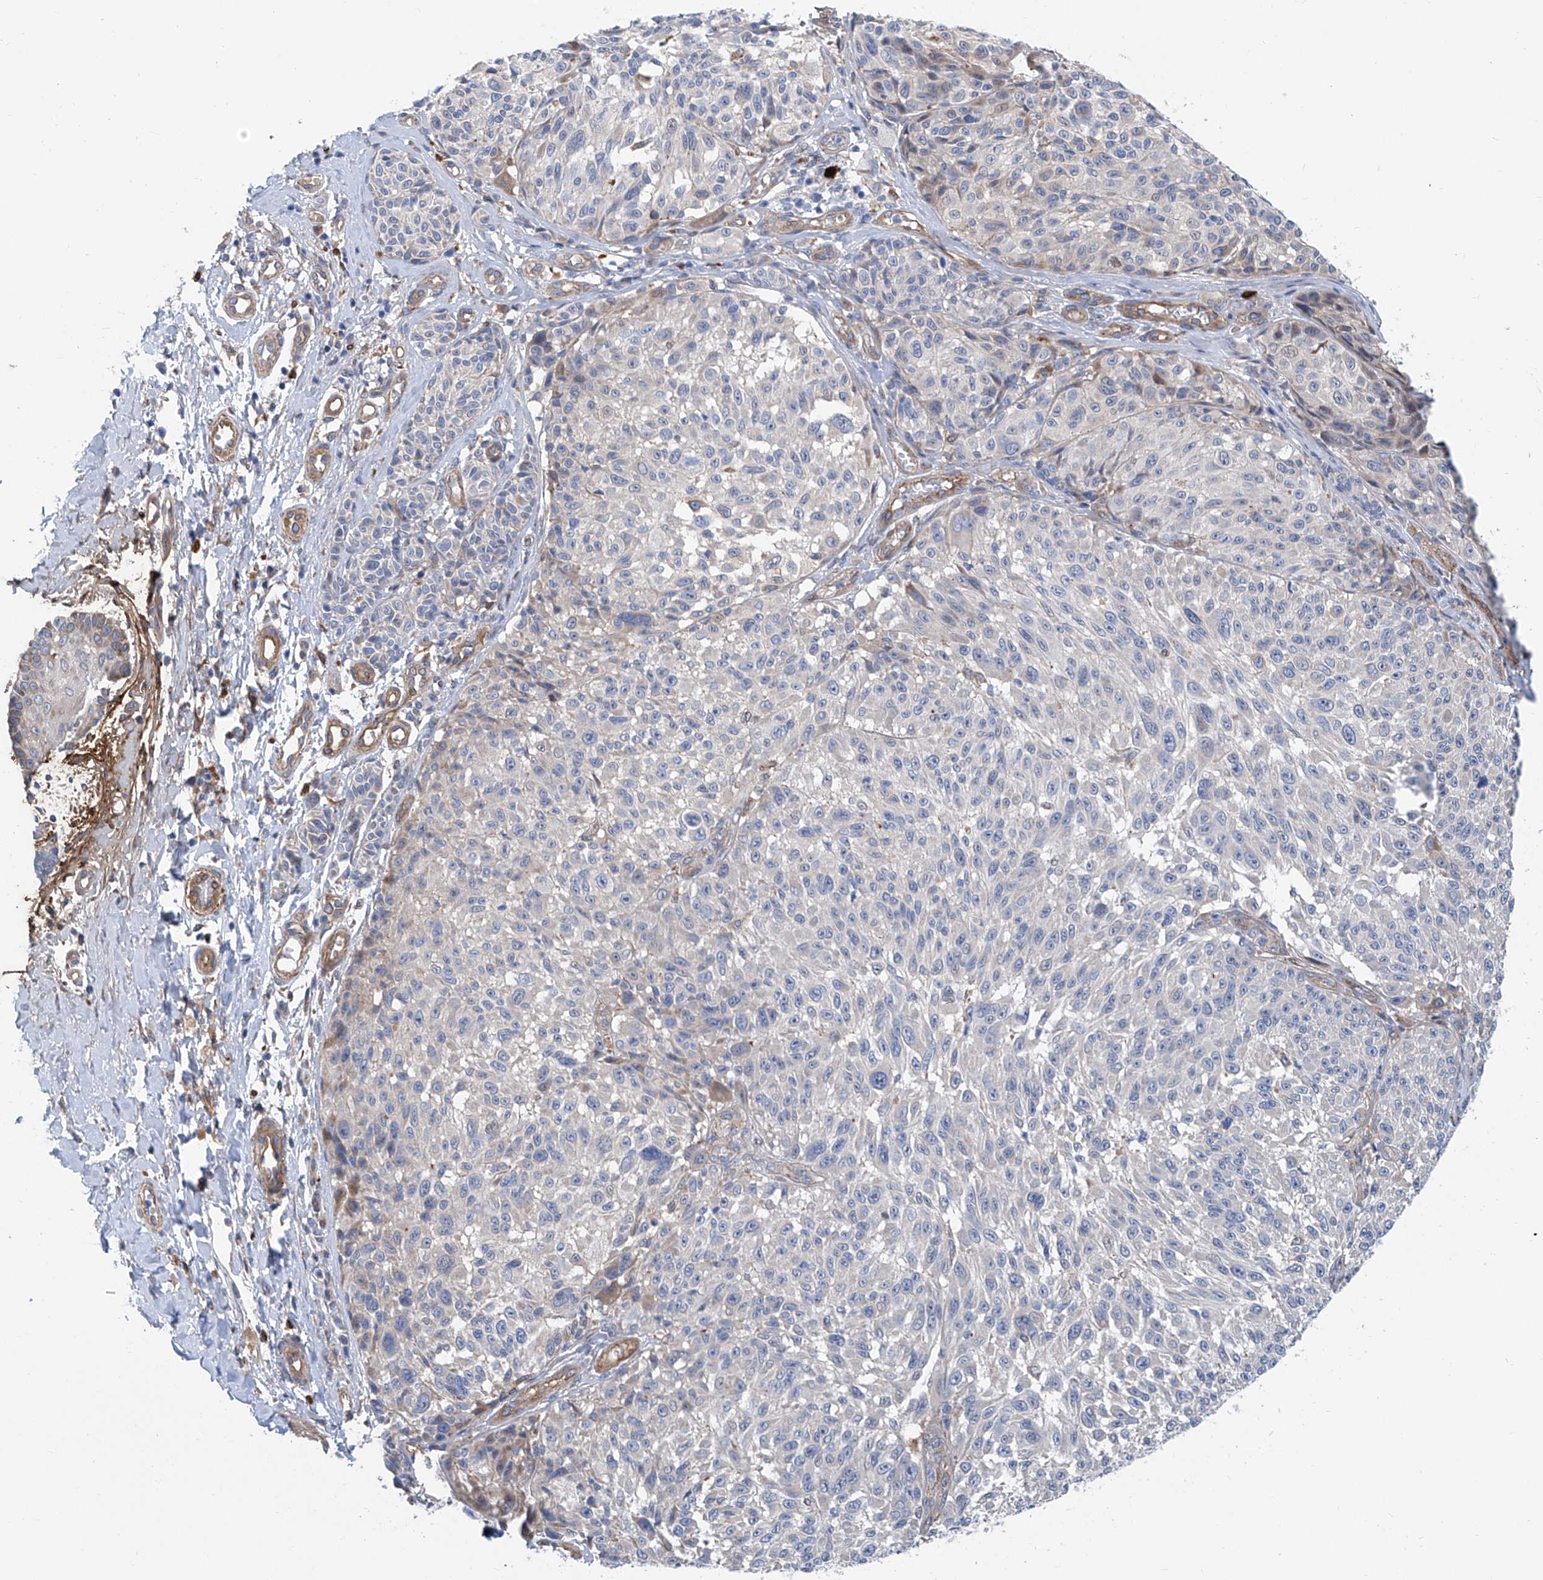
{"staining": {"intensity": "negative", "quantity": "none", "location": "none"}, "tissue": "melanoma", "cell_type": "Tumor cells", "image_type": "cancer", "snomed": [{"axis": "morphology", "description": "Malignant melanoma, NOS"}, {"axis": "topography", "description": "Skin"}], "caption": "There is no significant expression in tumor cells of malignant melanoma. (DAB (3,3'-diaminobenzidine) immunohistochemistry, high magnification).", "gene": "TNN", "patient": {"sex": "male", "age": 83}}